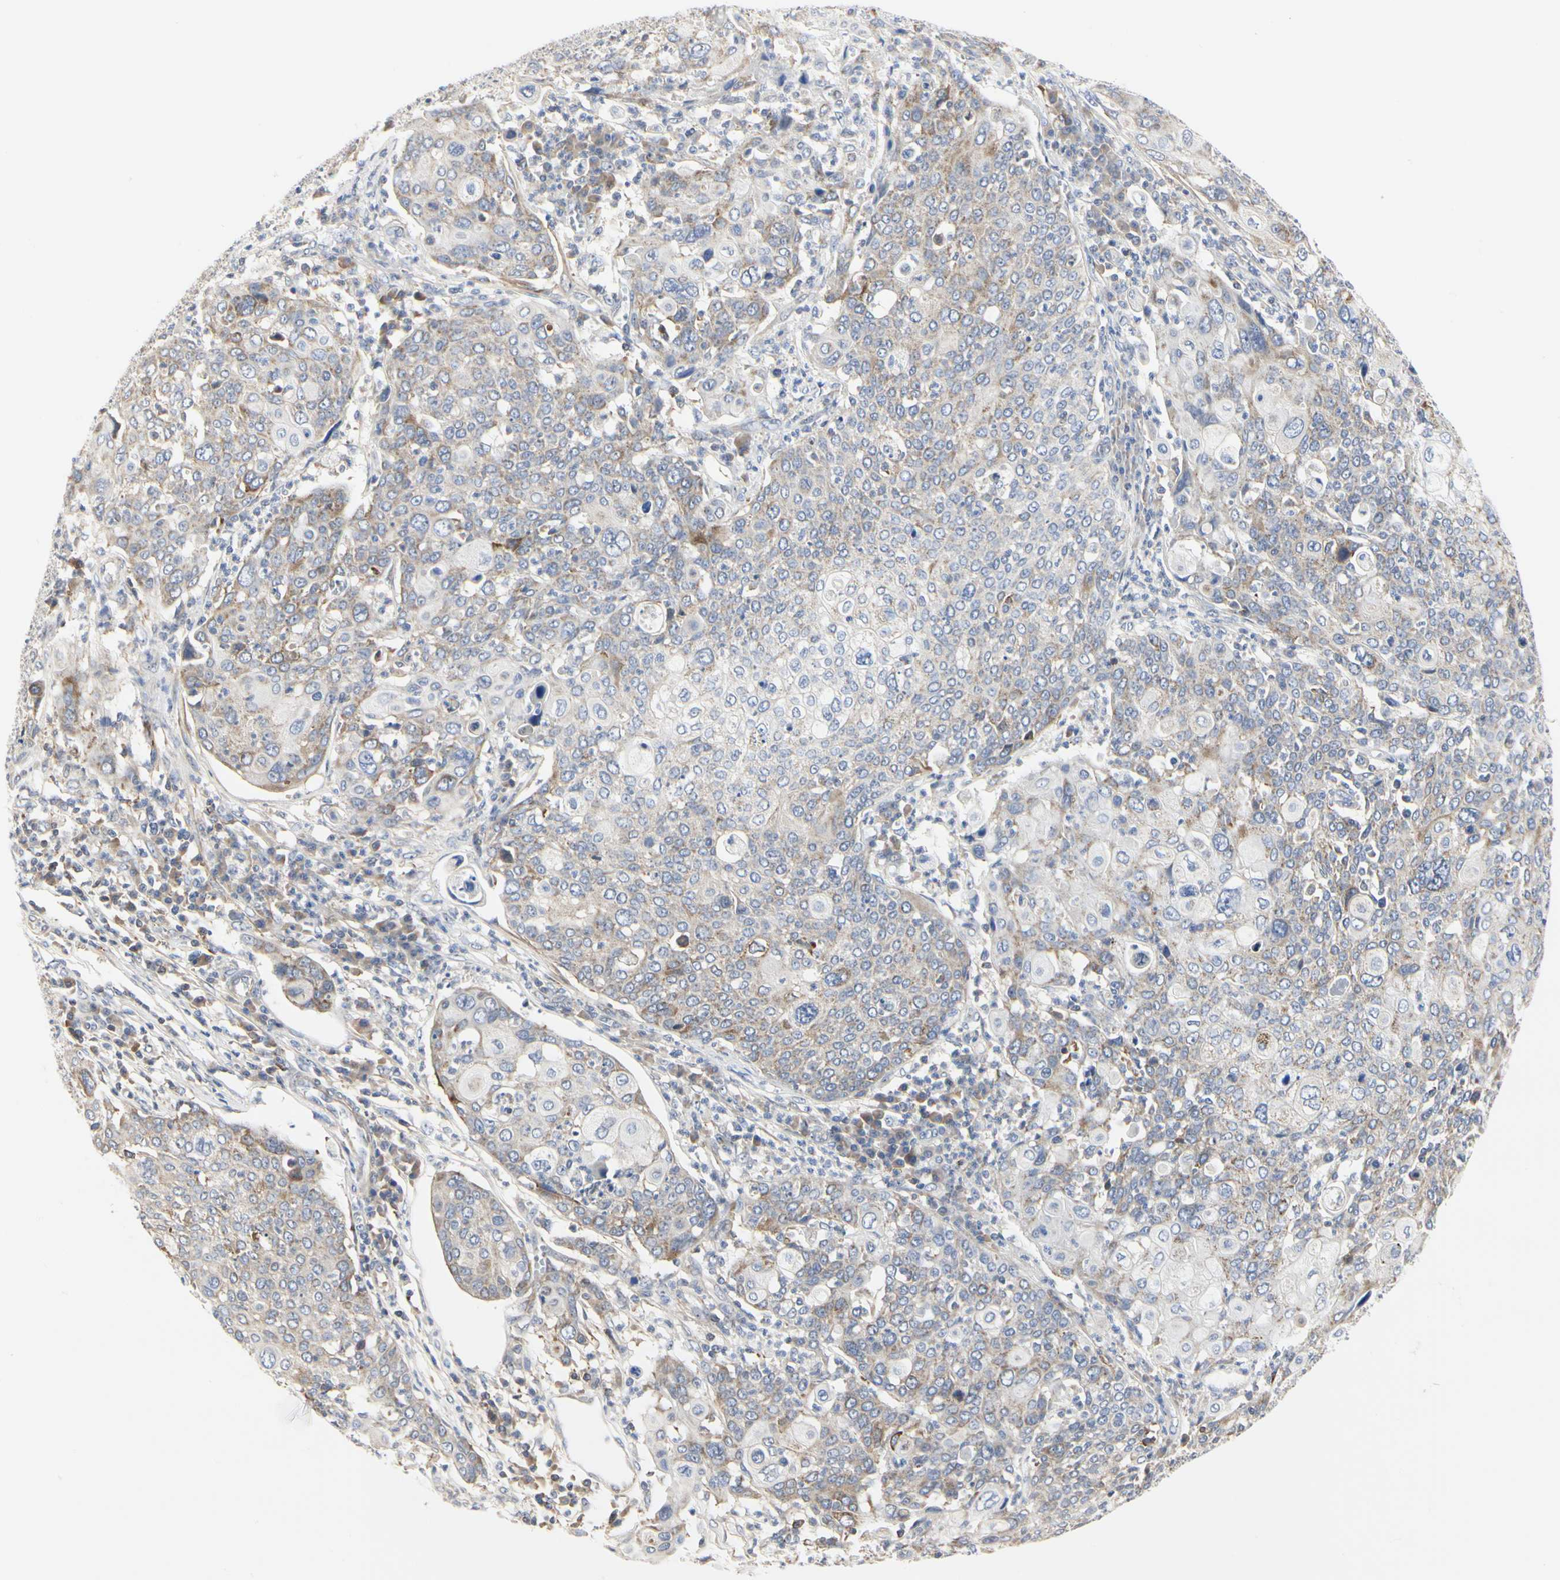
{"staining": {"intensity": "moderate", "quantity": "<25%", "location": "cytoplasmic/membranous"}, "tissue": "cervical cancer", "cell_type": "Tumor cells", "image_type": "cancer", "snomed": [{"axis": "morphology", "description": "Squamous cell carcinoma, NOS"}, {"axis": "topography", "description": "Cervix"}], "caption": "Tumor cells show low levels of moderate cytoplasmic/membranous staining in about <25% of cells in human cervical squamous cell carcinoma.", "gene": "SHANK2", "patient": {"sex": "female", "age": 40}}